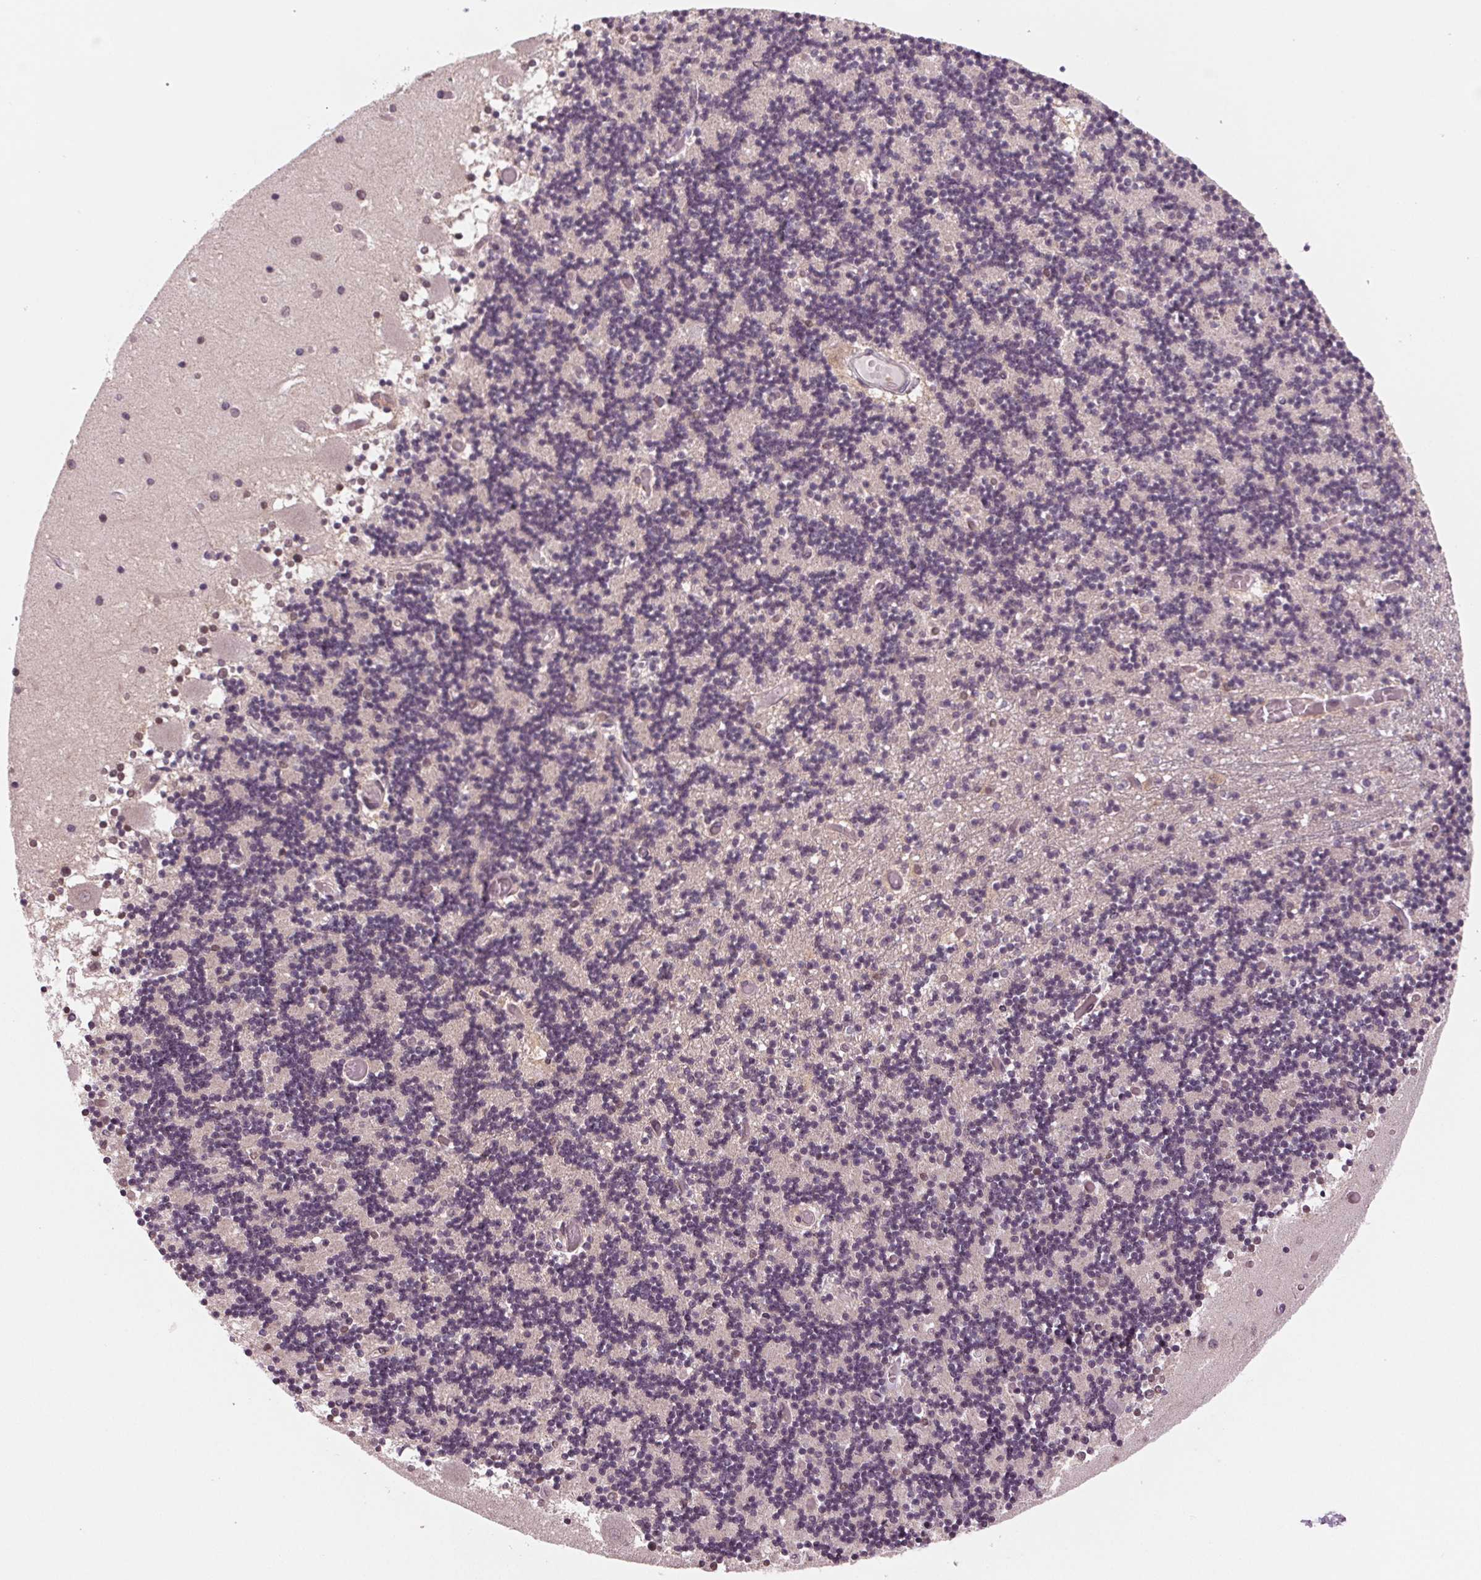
{"staining": {"intensity": "negative", "quantity": "none", "location": "none"}, "tissue": "cerebellum", "cell_type": "Cells in granular layer", "image_type": "normal", "snomed": [{"axis": "morphology", "description": "Normal tissue, NOS"}, {"axis": "topography", "description": "Cerebellum"}], "caption": "The immunohistochemistry photomicrograph has no significant staining in cells in granular layer of cerebellum. (DAB IHC visualized using brightfield microscopy, high magnification).", "gene": "STAT3", "patient": {"sex": "female", "age": 28}}